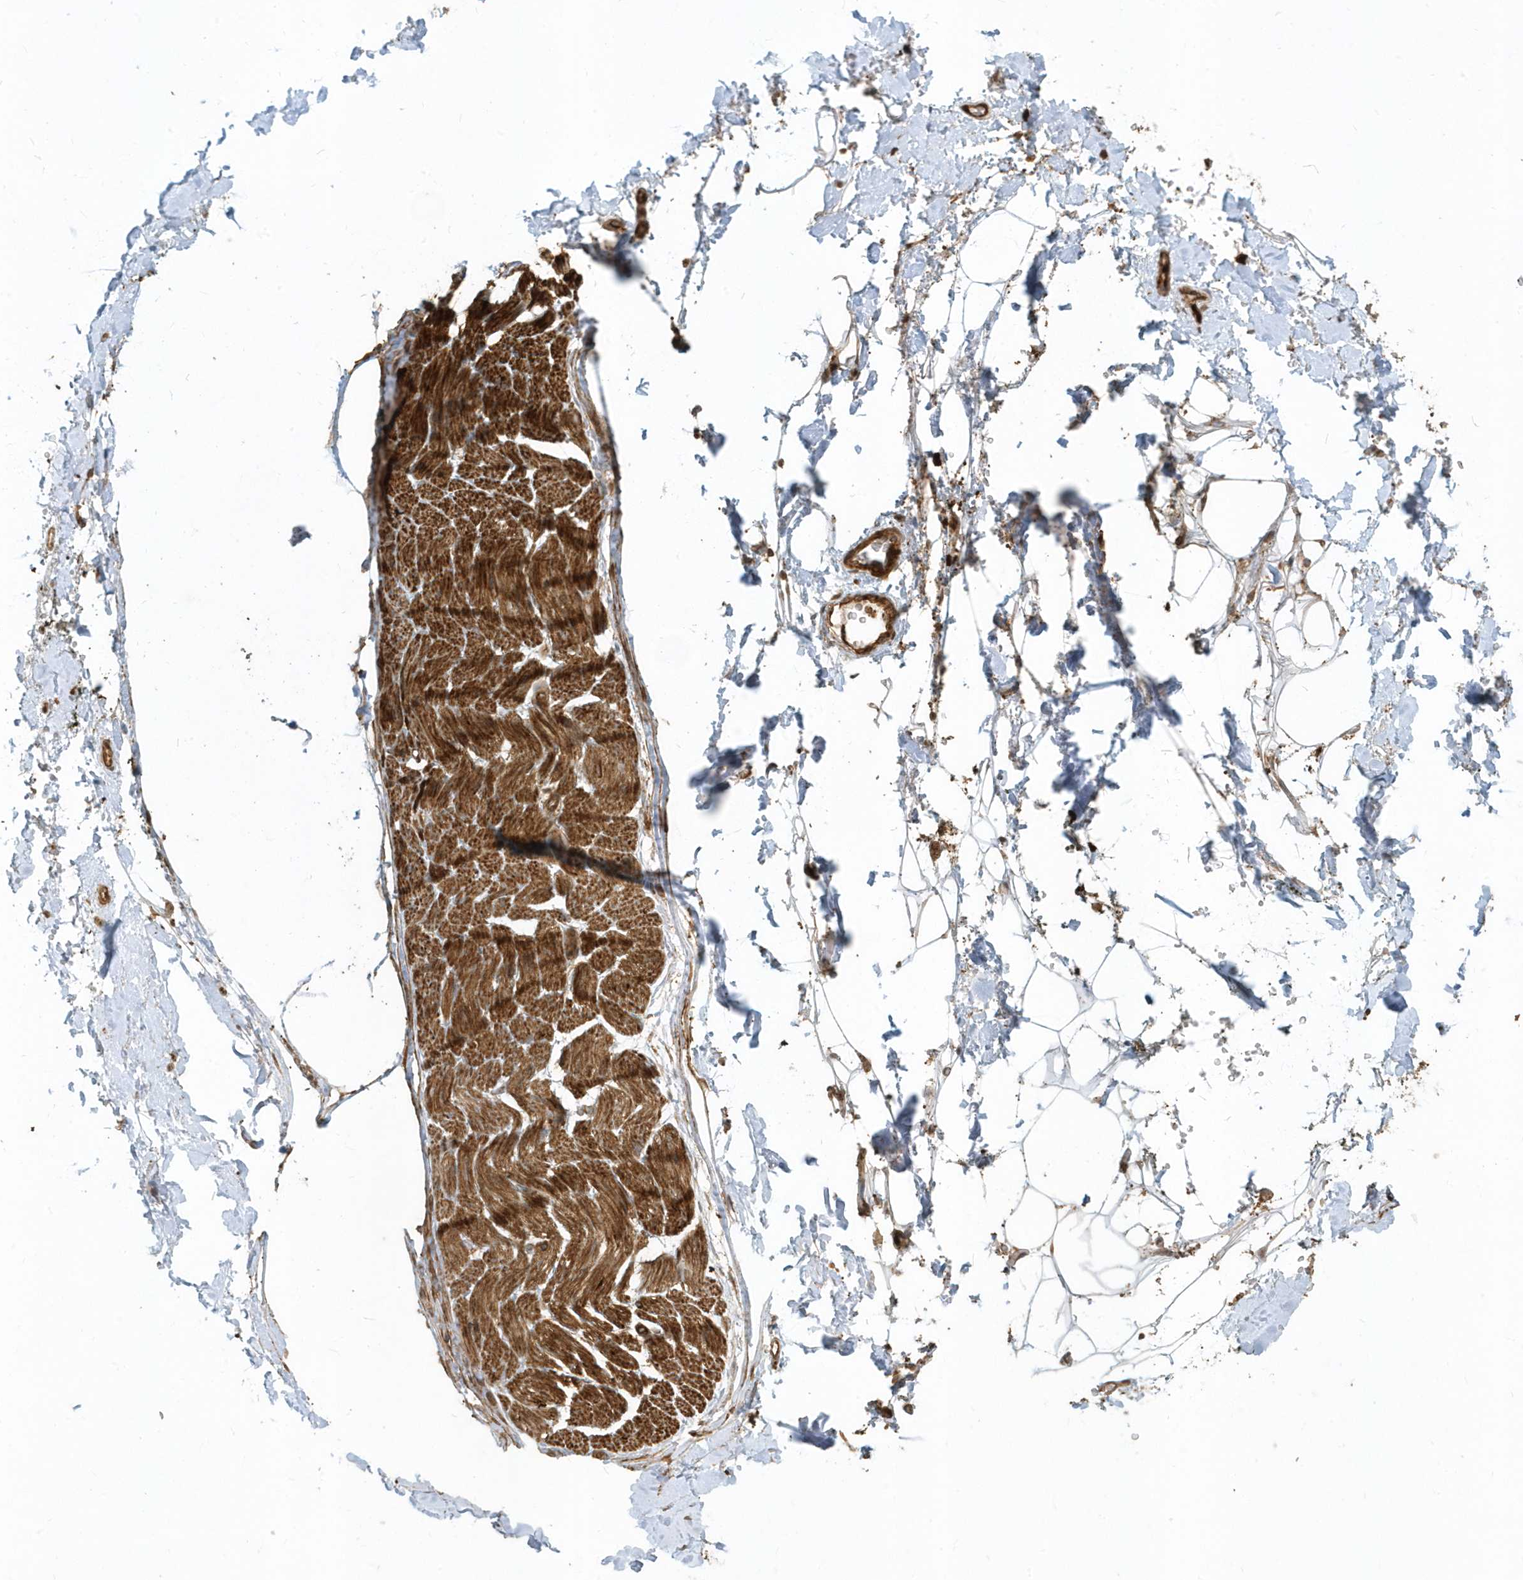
{"staining": {"intensity": "negative", "quantity": "none", "location": "none"}, "tissue": "adipose tissue", "cell_type": "Adipocytes", "image_type": "normal", "snomed": [{"axis": "morphology", "description": "Normal tissue, NOS"}, {"axis": "morphology", "description": "Adenocarcinoma, NOS"}, {"axis": "topography", "description": "Pancreas"}, {"axis": "topography", "description": "Peripheral nerve tissue"}], "caption": "DAB immunohistochemical staining of benign adipose tissue reveals no significant expression in adipocytes. The staining is performed using DAB brown chromogen with nuclei counter-stained in using hematoxylin.", "gene": "CLCN6", "patient": {"sex": "male", "age": 59}}